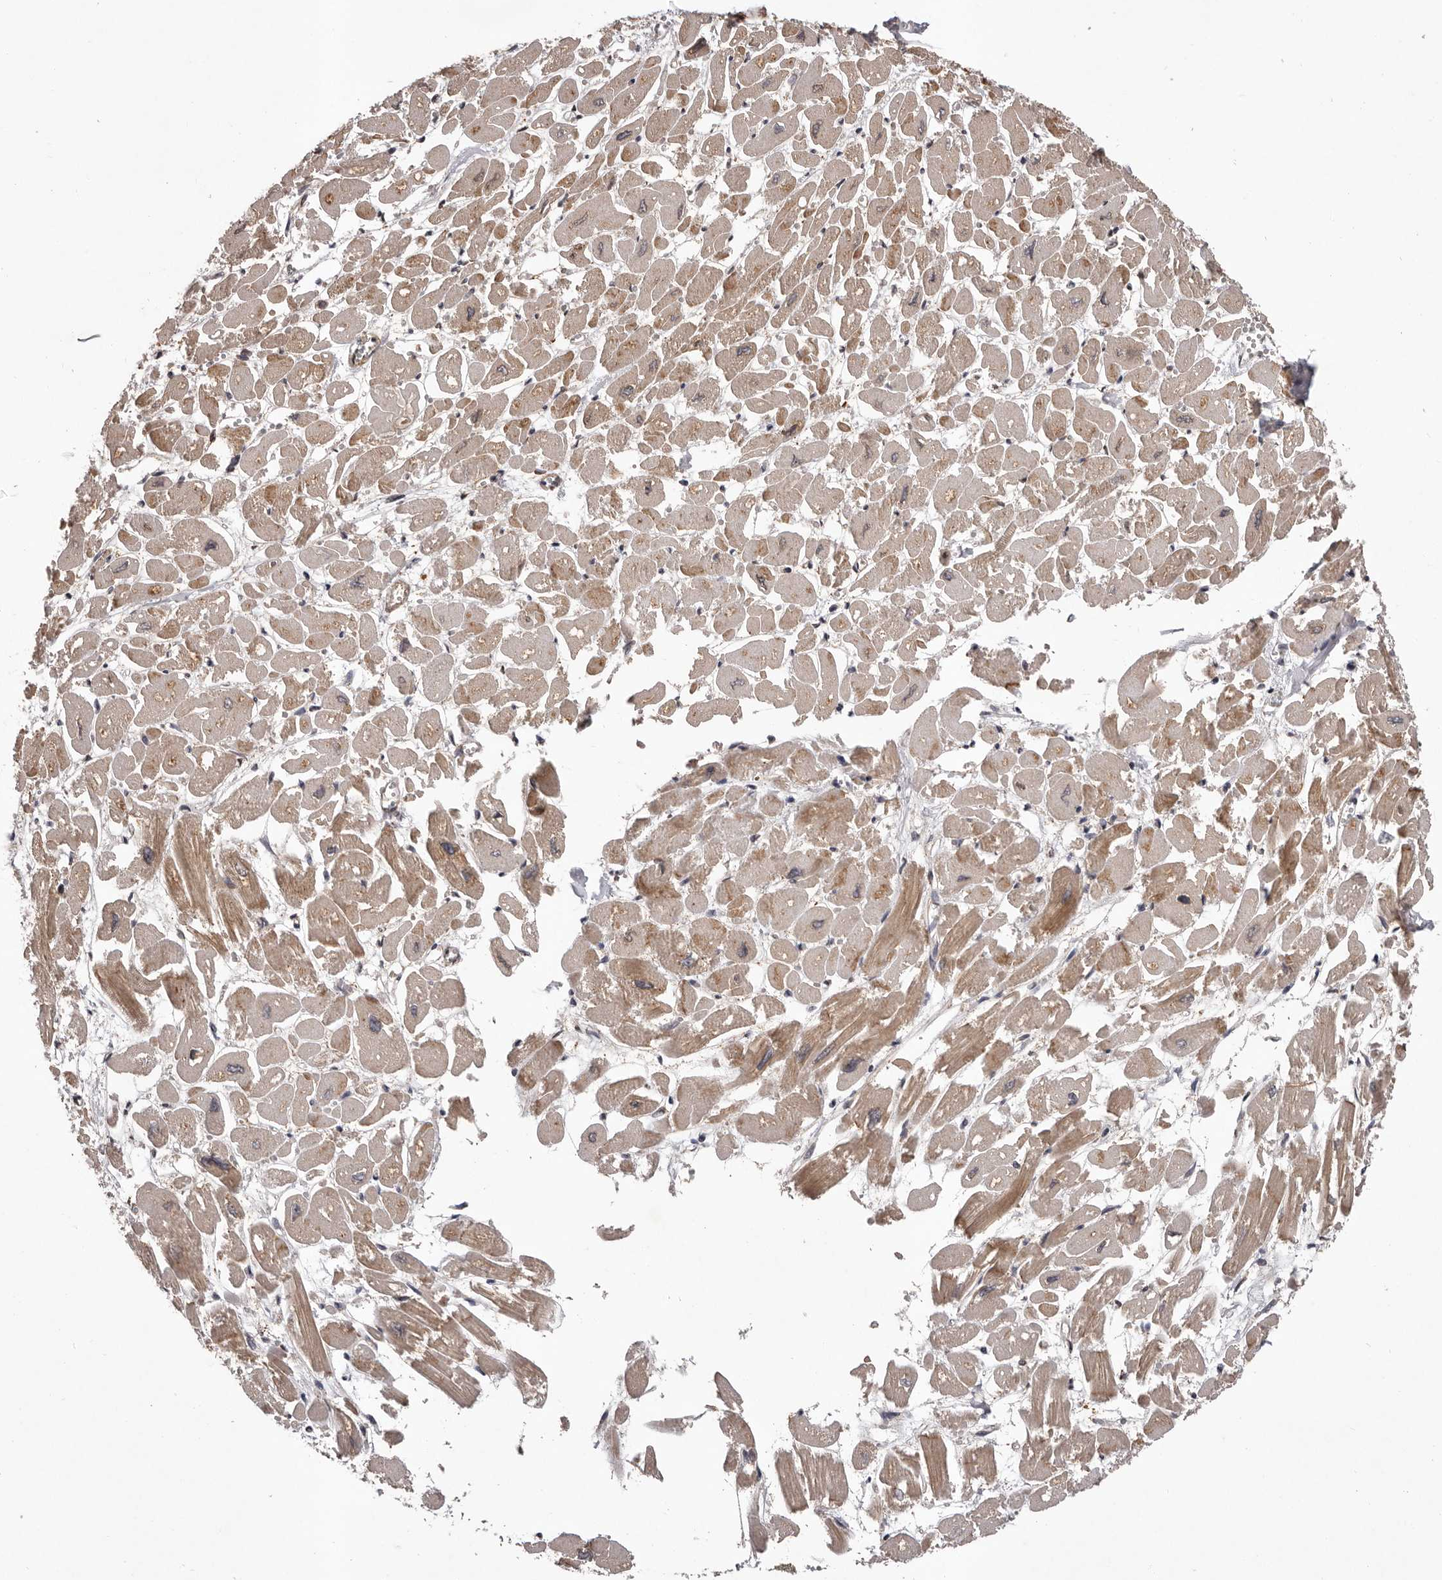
{"staining": {"intensity": "moderate", "quantity": ">75%", "location": "cytoplasmic/membranous"}, "tissue": "heart muscle", "cell_type": "Cardiomyocytes", "image_type": "normal", "snomed": [{"axis": "morphology", "description": "Normal tissue, NOS"}, {"axis": "topography", "description": "Heart"}], "caption": "Brown immunohistochemical staining in unremarkable heart muscle exhibits moderate cytoplasmic/membranous expression in about >75% of cardiomyocytes. The staining was performed using DAB (3,3'-diaminobenzidine), with brown indicating positive protein expression. Nuclei are stained blue with hematoxylin.", "gene": "GADD45B", "patient": {"sex": "male", "age": 54}}